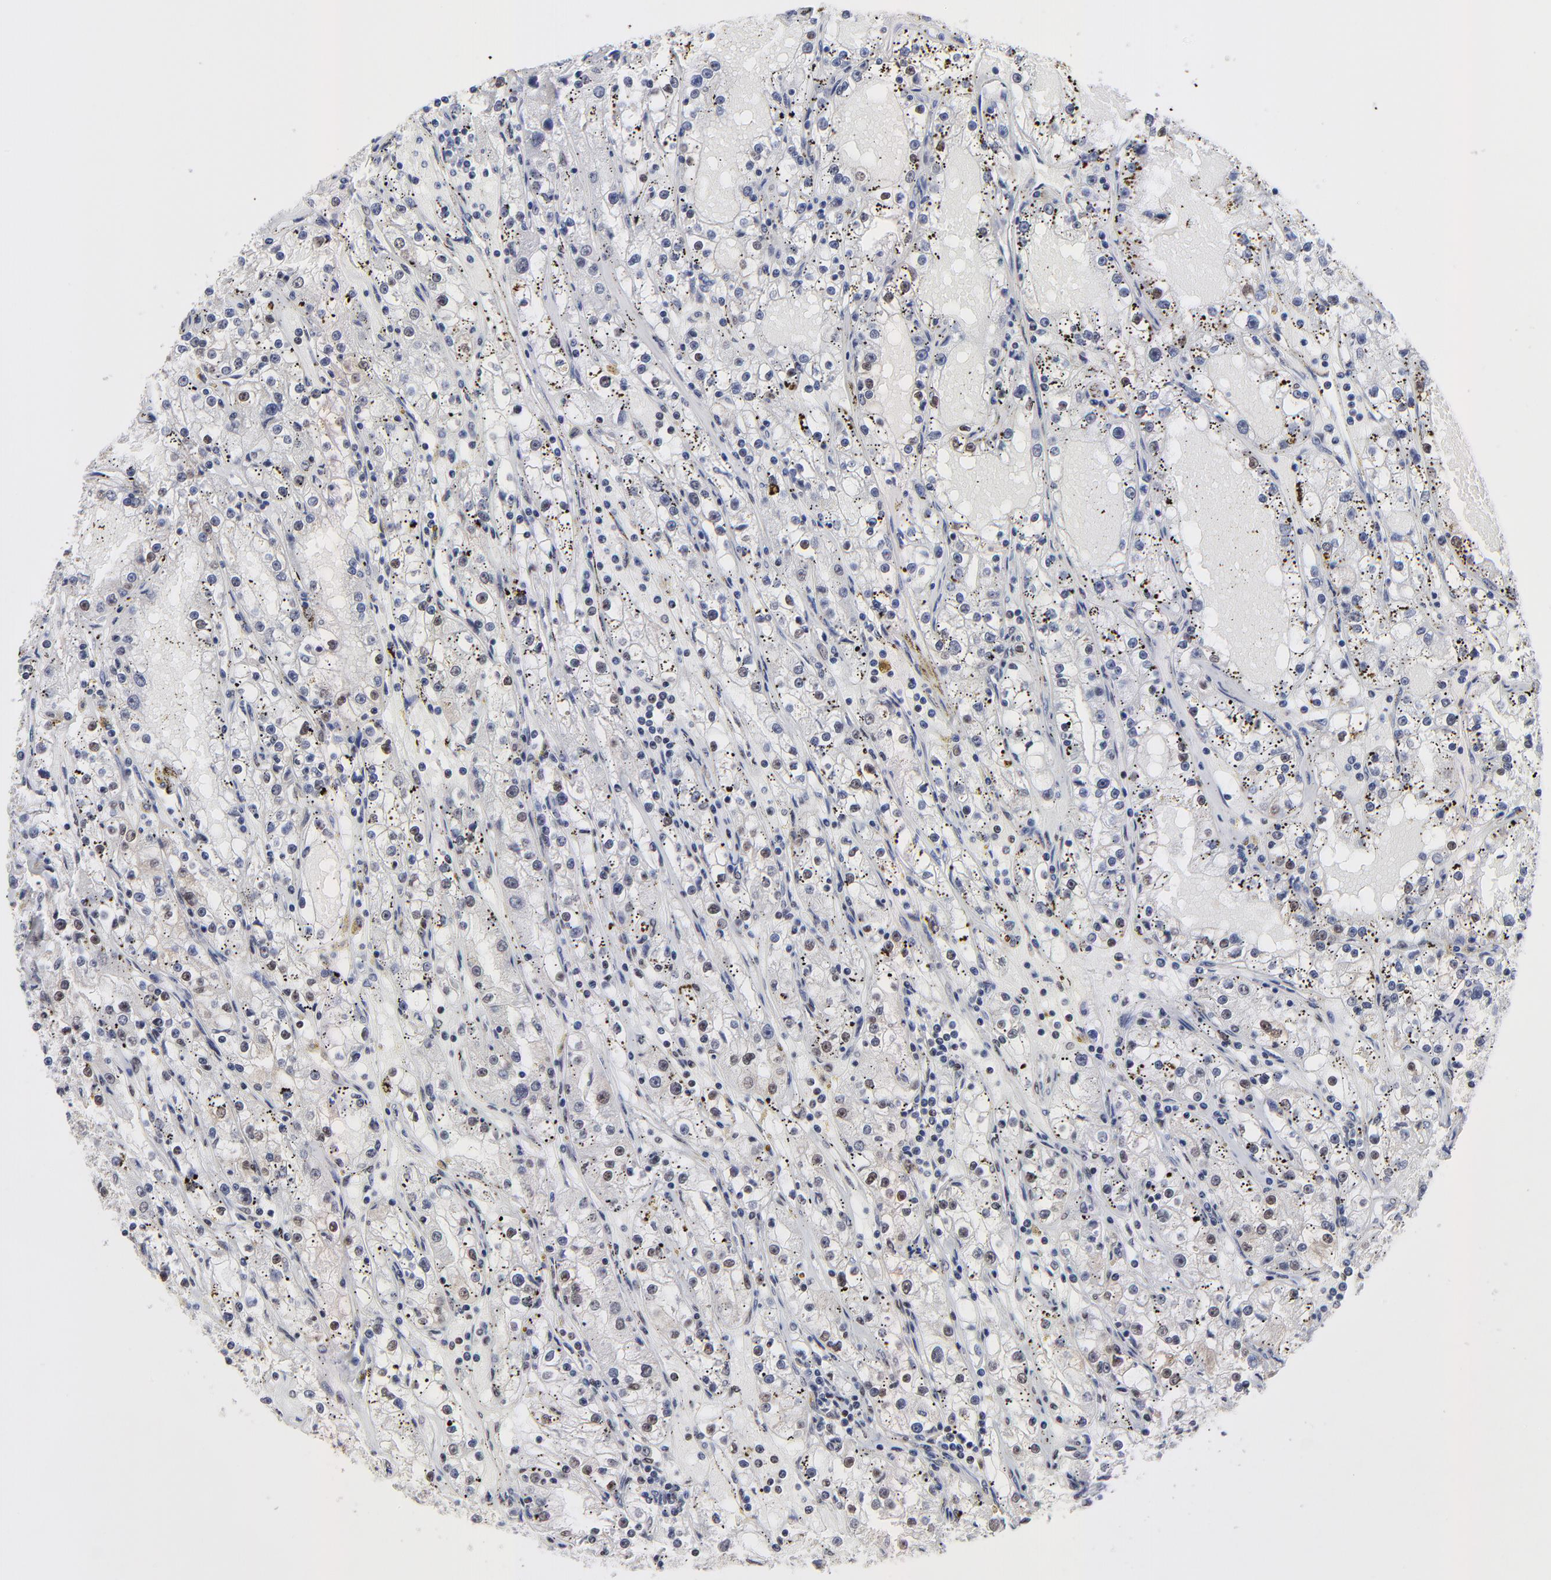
{"staining": {"intensity": "weak", "quantity": "<25%", "location": "nuclear"}, "tissue": "renal cancer", "cell_type": "Tumor cells", "image_type": "cancer", "snomed": [{"axis": "morphology", "description": "Adenocarcinoma, NOS"}, {"axis": "topography", "description": "Kidney"}], "caption": "IHC histopathology image of renal cancer (adenocarcinoma) stained for a protein (brown), which displays no positivity in tumor cells.", "gene": "ZMYM3", "patient": {"sex": "male", "age": 56}}